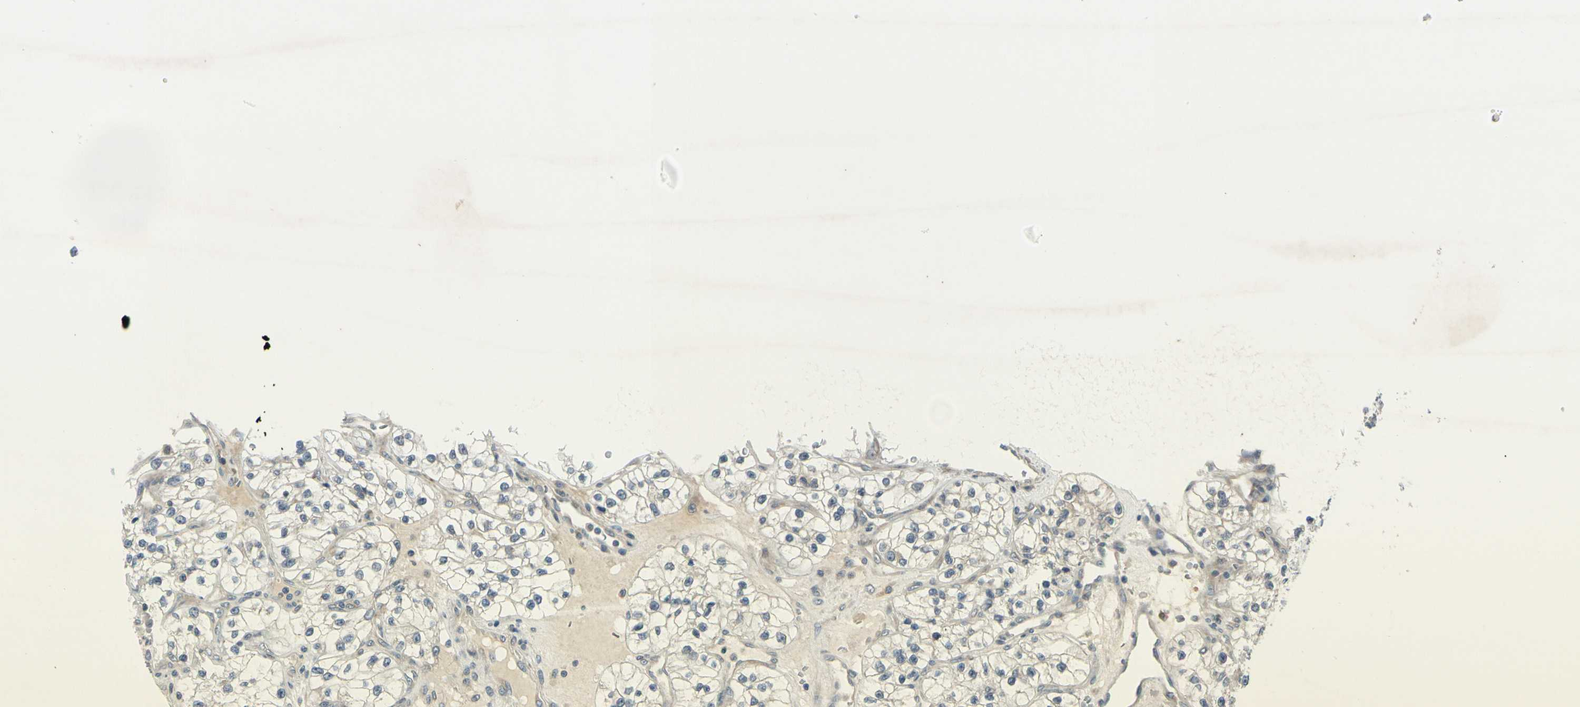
{"staining": {"intensity": "negative", "quantity": "none", "location": "none"}, "tissue": "renal cancer", "cell_type": "Tumor cells", "image_type": "cancer", "snomed": [{"axis": "morphology", "description": "Adenocarcinoma, NOS"}, {"axis": "topography", "description": "Kidney"}], "caption": "Immunohistochemistry (IHC) micrograph of renal cancer stained for a protein (brown), which displays no positivity in tumor cells.", "gene": "RPS6KB2", "patient": {"sex": "female", "age": 57}}